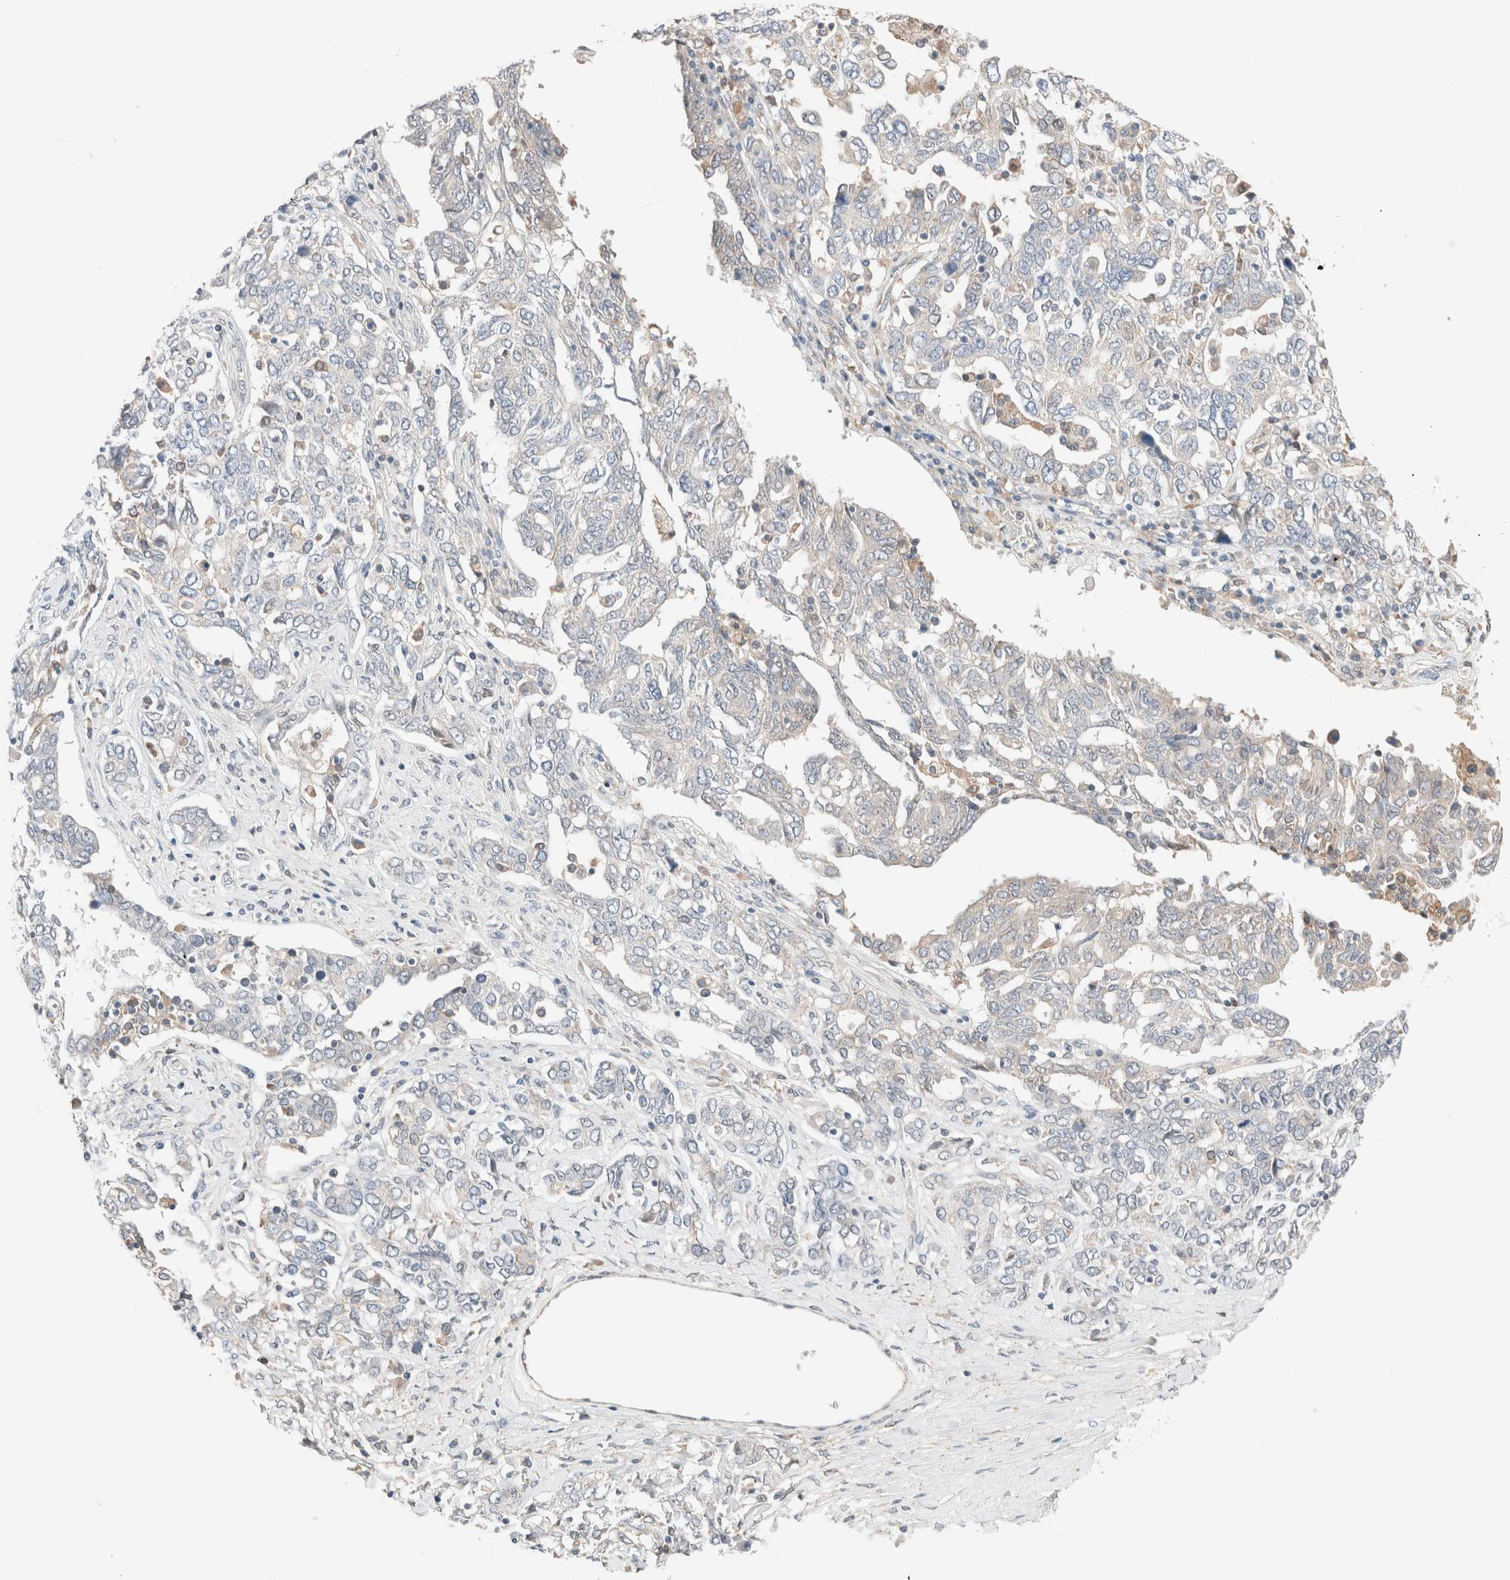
{"staining": {"intensity": "negative", "quantity": "none", "location": "none"}, "tissue": "ovarian cancer", "cell_type": "Tumor cells", "image_type": "cancer", "snomed": [{"axis": "morphology", "description": "Carcinoma, endometroid"}, {"axis": "topography", "description": "Ovary"}], "caption": "This is a image of immunohistochemistry staining of endometroid carcinoma (ovarian), which shows no positivity in tumor cells.", "gene": "PCM1", "patient": {"sex": "female", "age": 62}}